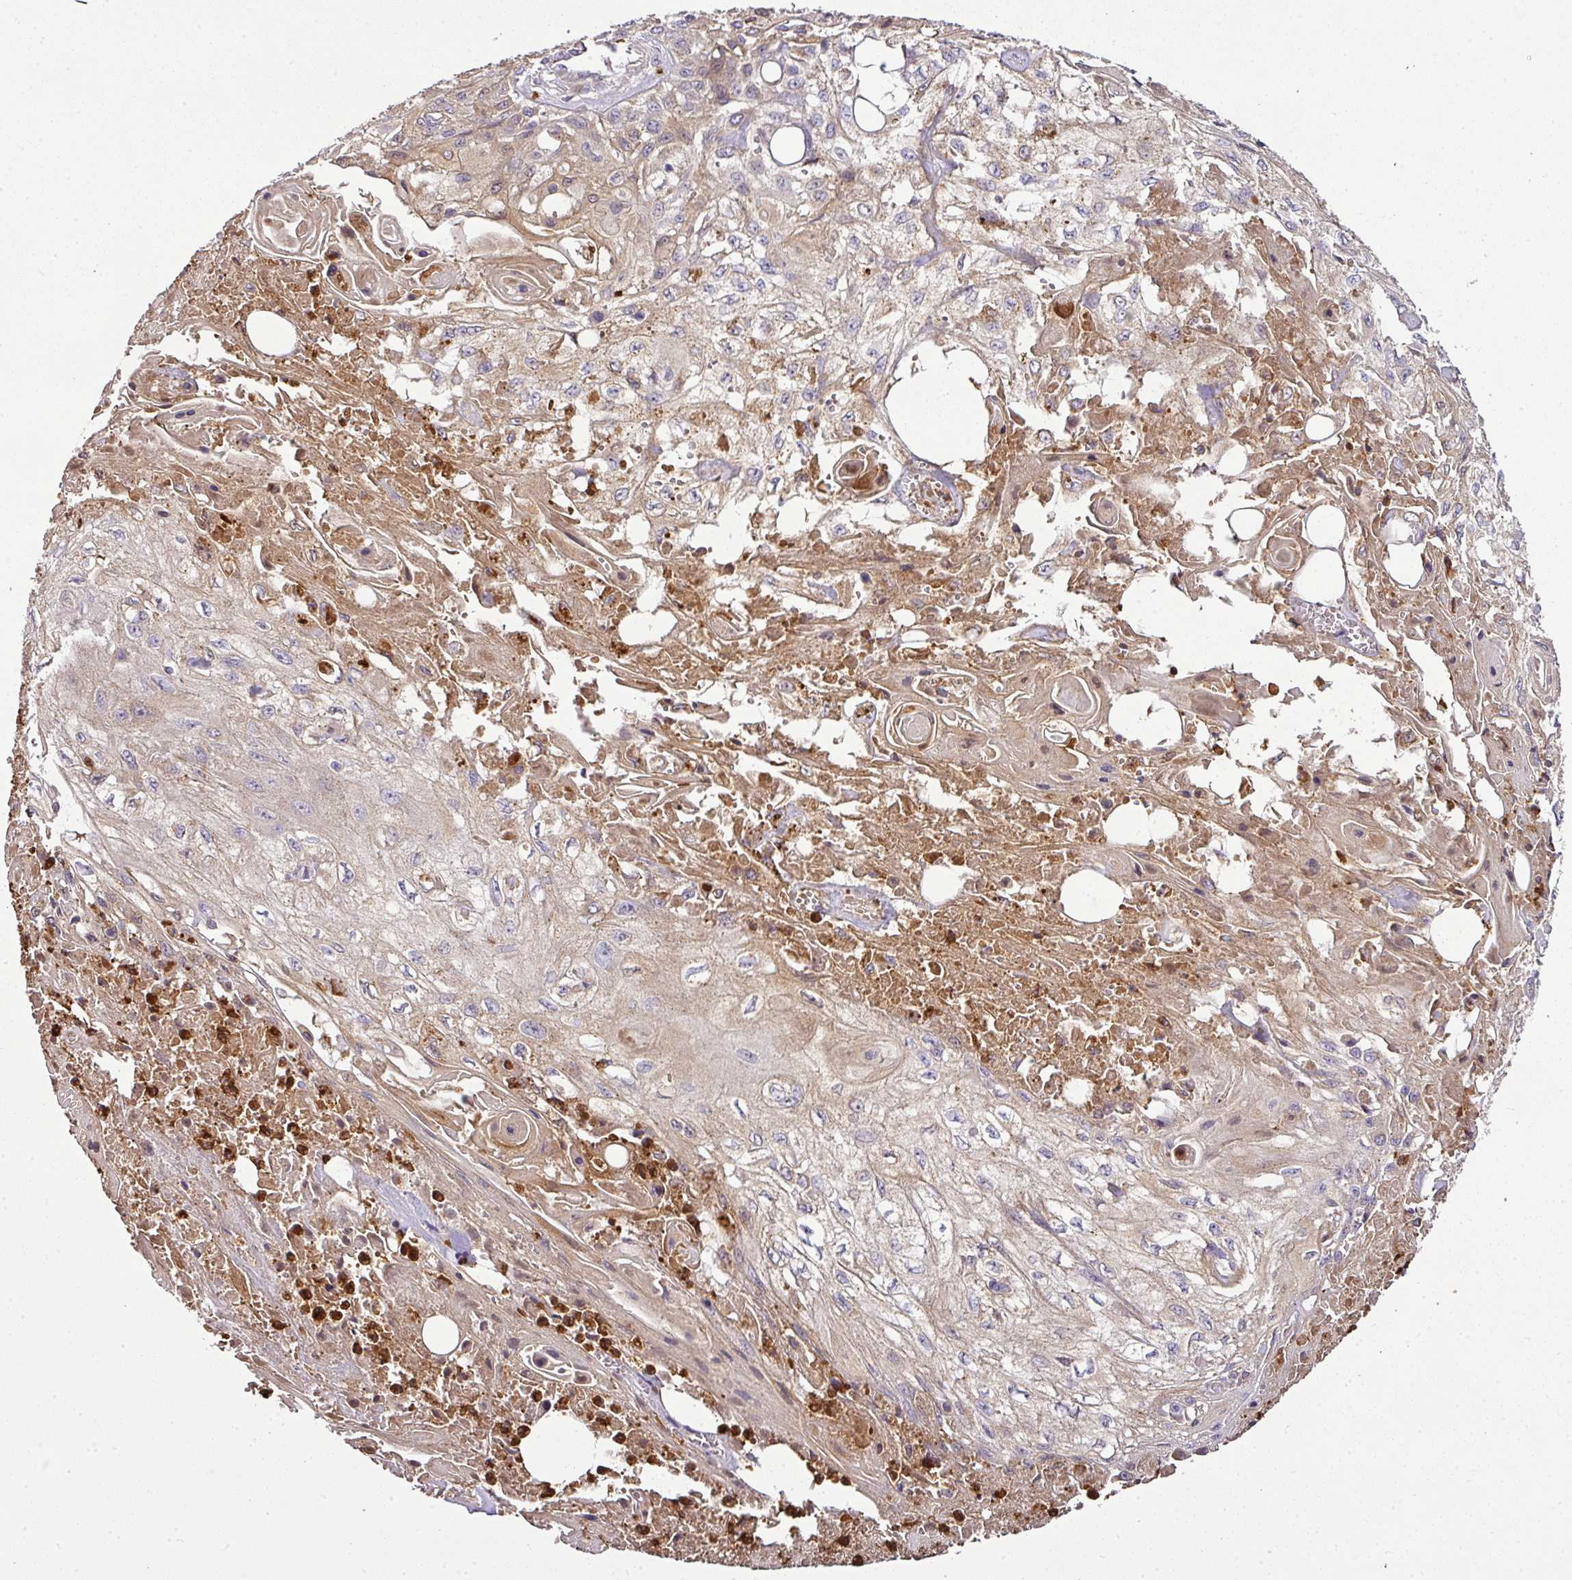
{"staining": {"intensity": "weak", "quantity": ">75%", "location": "cytoplasmic/membranous"}, "tissue": "skin cancer", "cell_type": "Tumor cells", "image_type": "cancer", "snomed": [{"axis": "morphology", "description": "Squamous cell carcinoma, NOS"}, {"axis": "morphology", "description": "Squamous cell carcinoma, metastatic, NOS"}, {"axis": "topography", "description": "Skin"}, {"axis": "topography", "description": "Lymph node"}], "caption": "Weak cytoplasmic/membranous staining is present in about >75% of tumor cells in skin cancer (metastatic squamous cell carcinoma).", "gene": "CAB39L", "patient": {"sex": "male", "age": 75}}